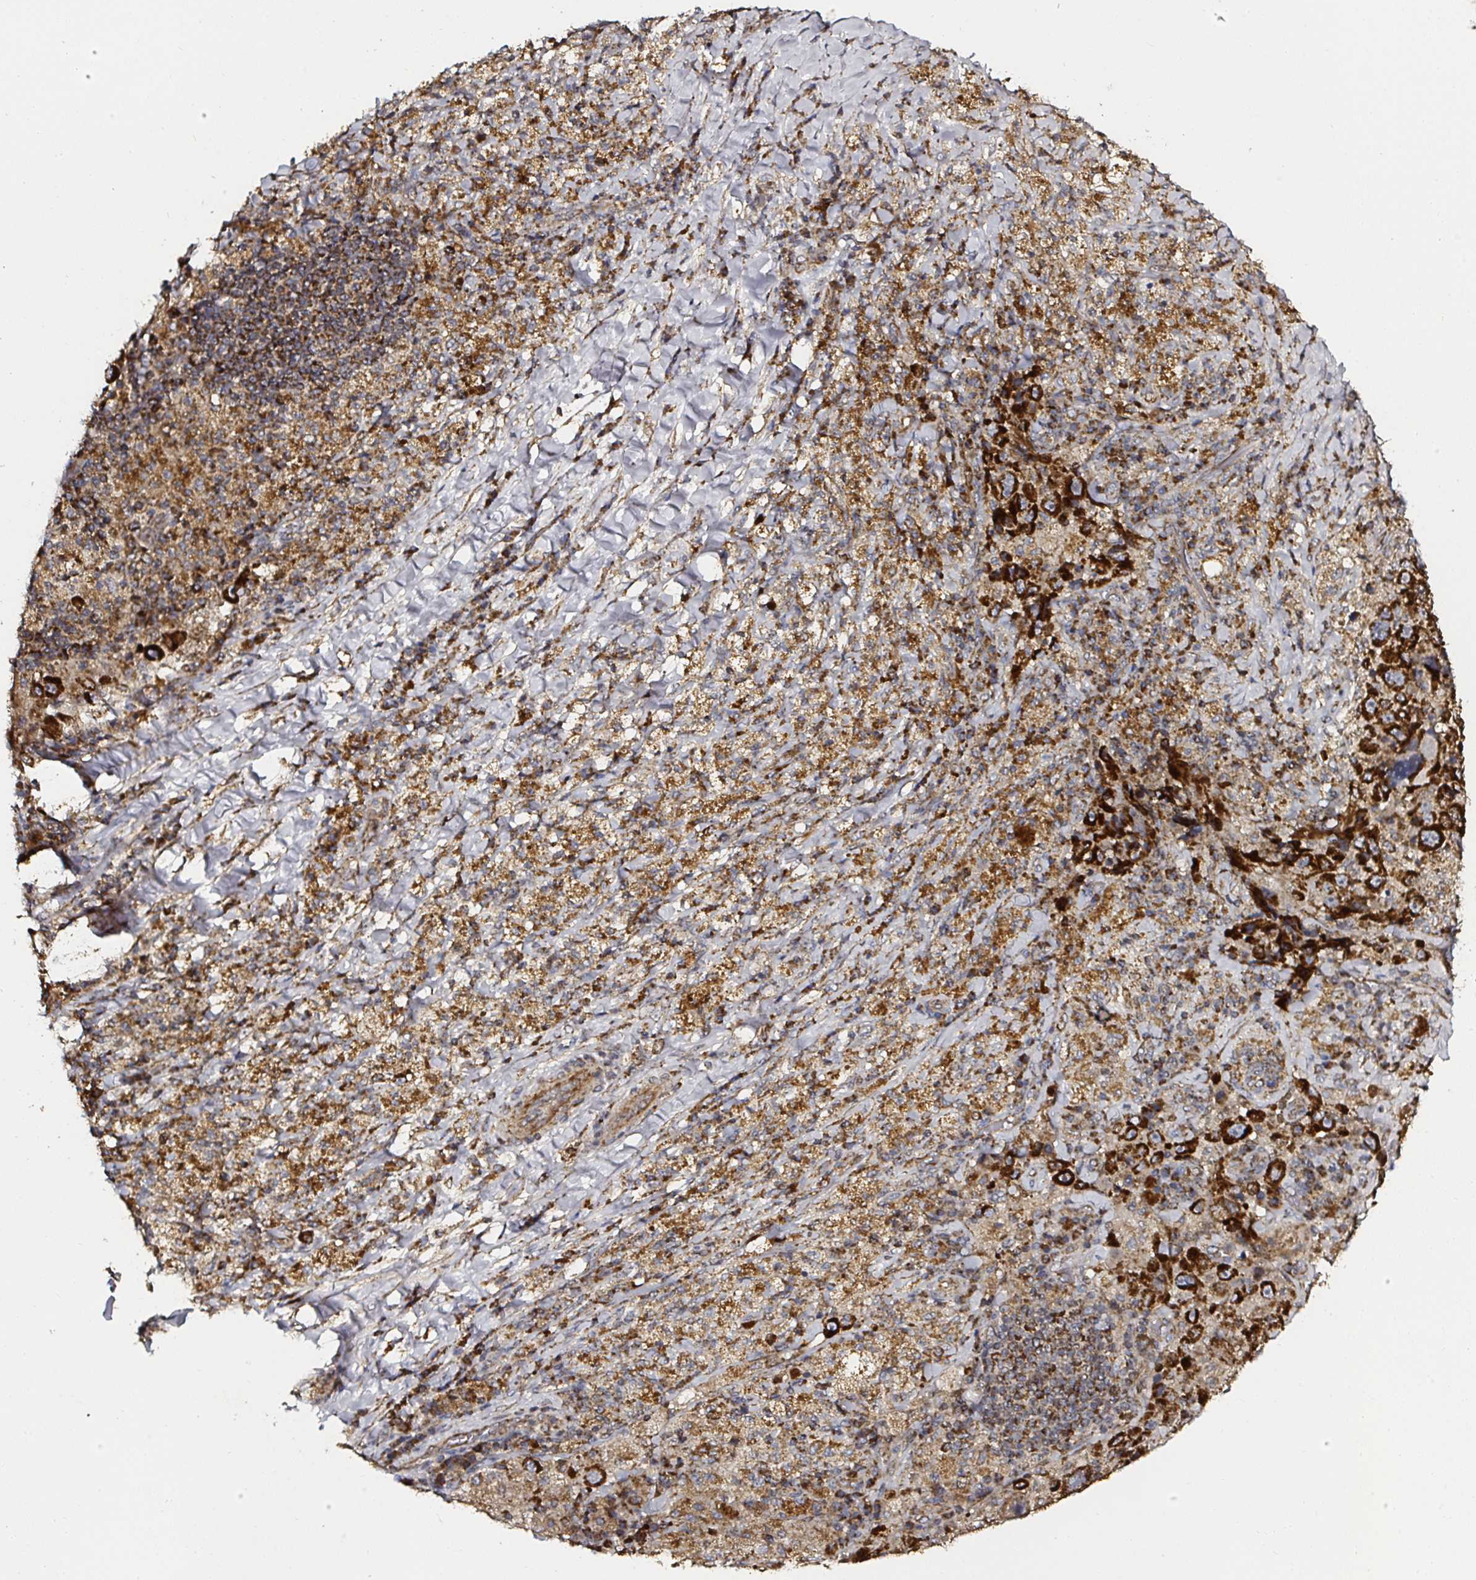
{"staining": {"intensity": "strong", "quantity": ">75%", "location": "cytoplasmic/membranous"}, "tissue": "melanoma", "cell_type": "Tumor cells", "image_type": "cancer", "snomed": [{"axis": "morphology", "description": "Malignant melanoma, Metastatic site"}, {"axis": "topography", "description": "Lymph node"}], "caption": "Immunohistochemical staining of human melanoma exhibits high levels of strong cytoplasmic/membranous protein positivity in approximately >75% of tumor cells.", "gene": "ATAD3B", "patient": {"sex": "male", "age": 62}}